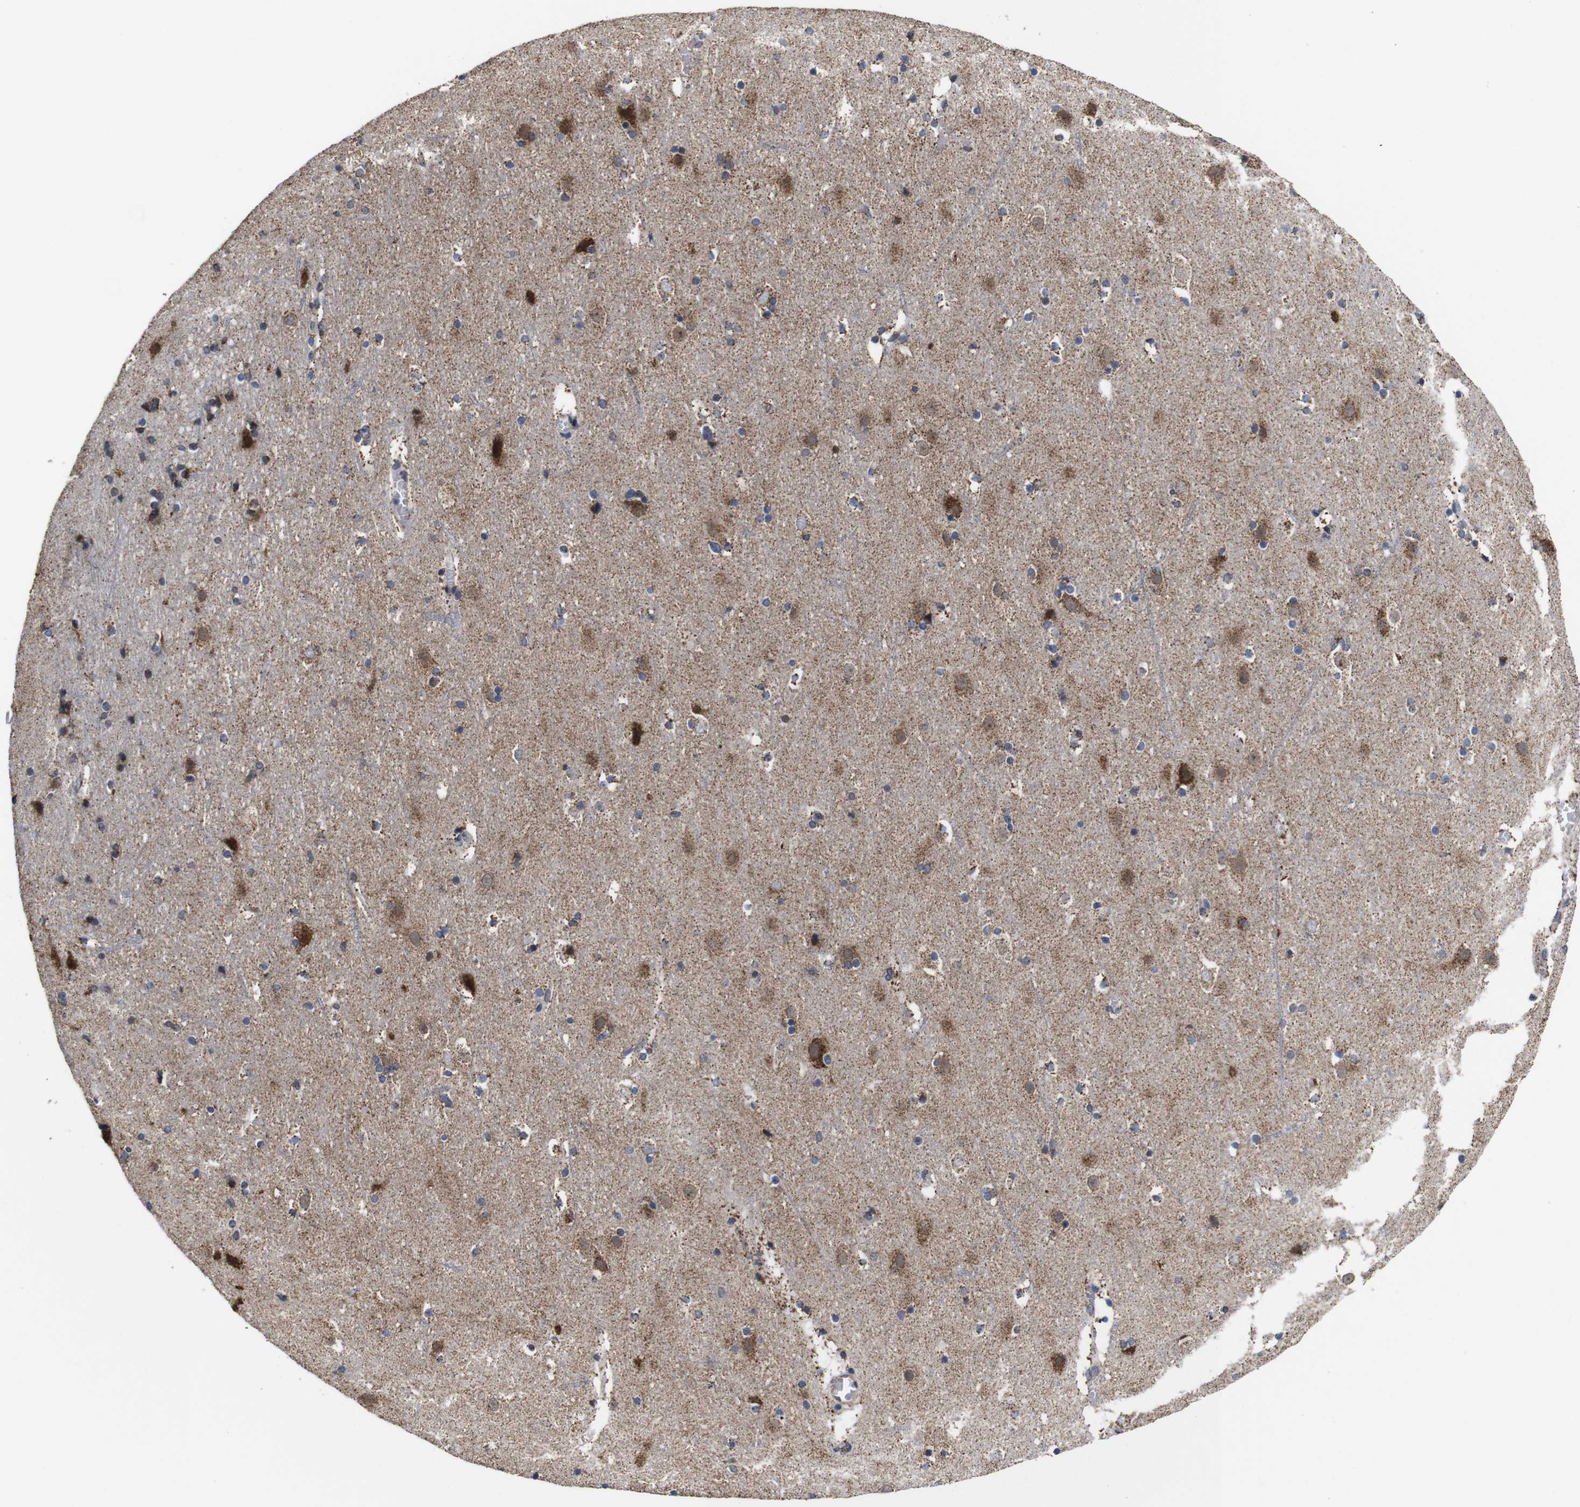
{"staining": {"intensity": "weak", "quantity": "25%-75%", "location": "cytoplasmic/membranous"}, "tissue": "cerebral cortex", "cell_type": "Endothelial cells", "image_type": "normal", "snomed": [{"axis": "morphology", "description": "Normal tissue, NOS"}, {"axis": "topography", "description": "Cerebral cortex"}], "caption": "Immunohistochemical staining of benign cerebral cortex displays 25%-75% levels of weak cytoplasmic/membranous protein positivity in approximately 25%-75% of endothelial cells.", "gene": "C17orf80", "patient": {"sex": "male", "age": 45}}